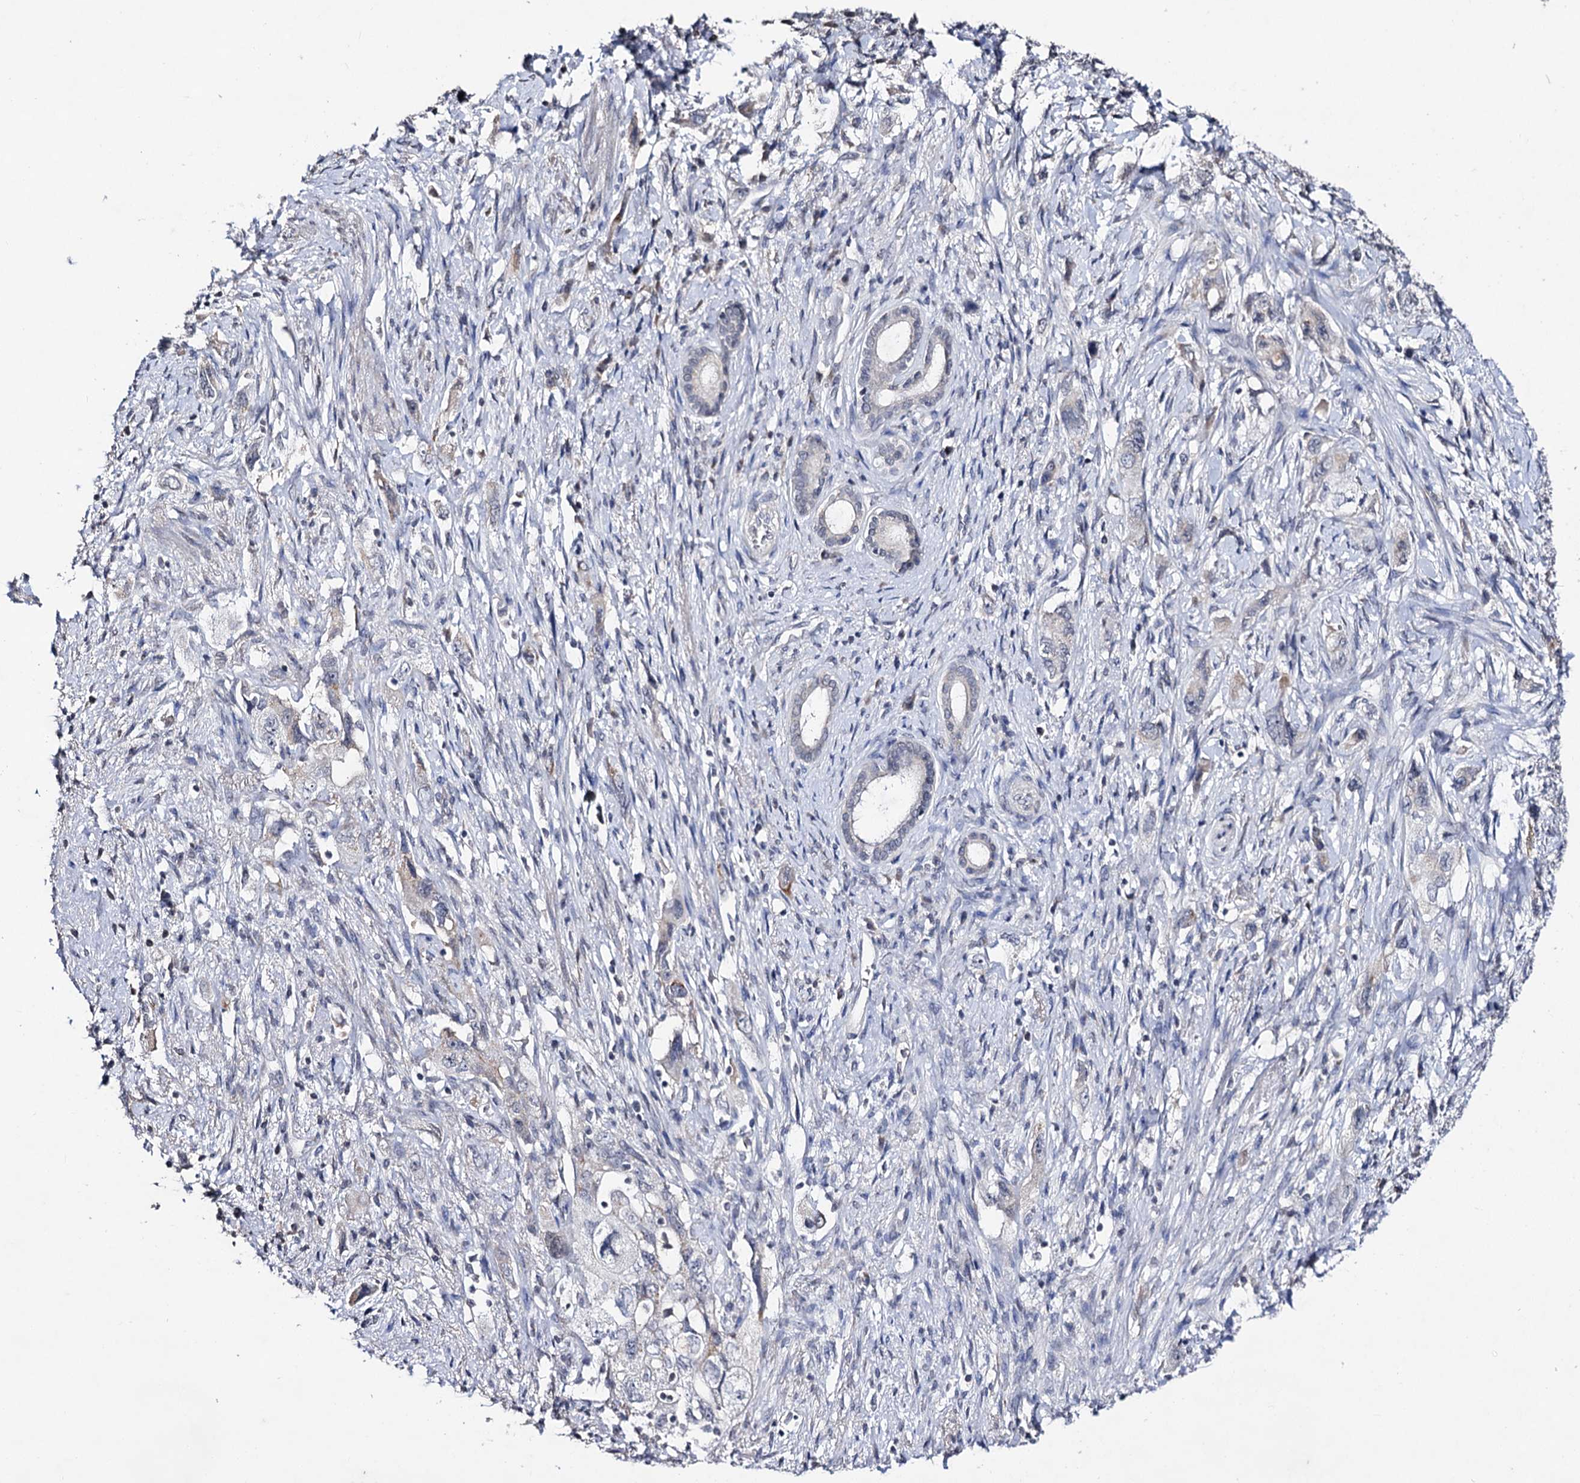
{"staining": {"intensity": "negative", "quantity": "none", "location": "none"}, "tissue": "pancreatic cancer", "cell_type": "Tumor cells", "image_type": "cancer", "snomed": [{"axis": "morphology", "description": "Adenocarcinoma, NOS"}, {"axis": "topography", "description": "Pancreas"}], "caption": "This image is of pancreatic adenocarcinoma stained with IHC to label a protein in brown with the nuclei are counter-stained blue. There is no staining in tumor cells.", "gene": "PLIN1", "patient": {"sex": "female", "age": 73}}